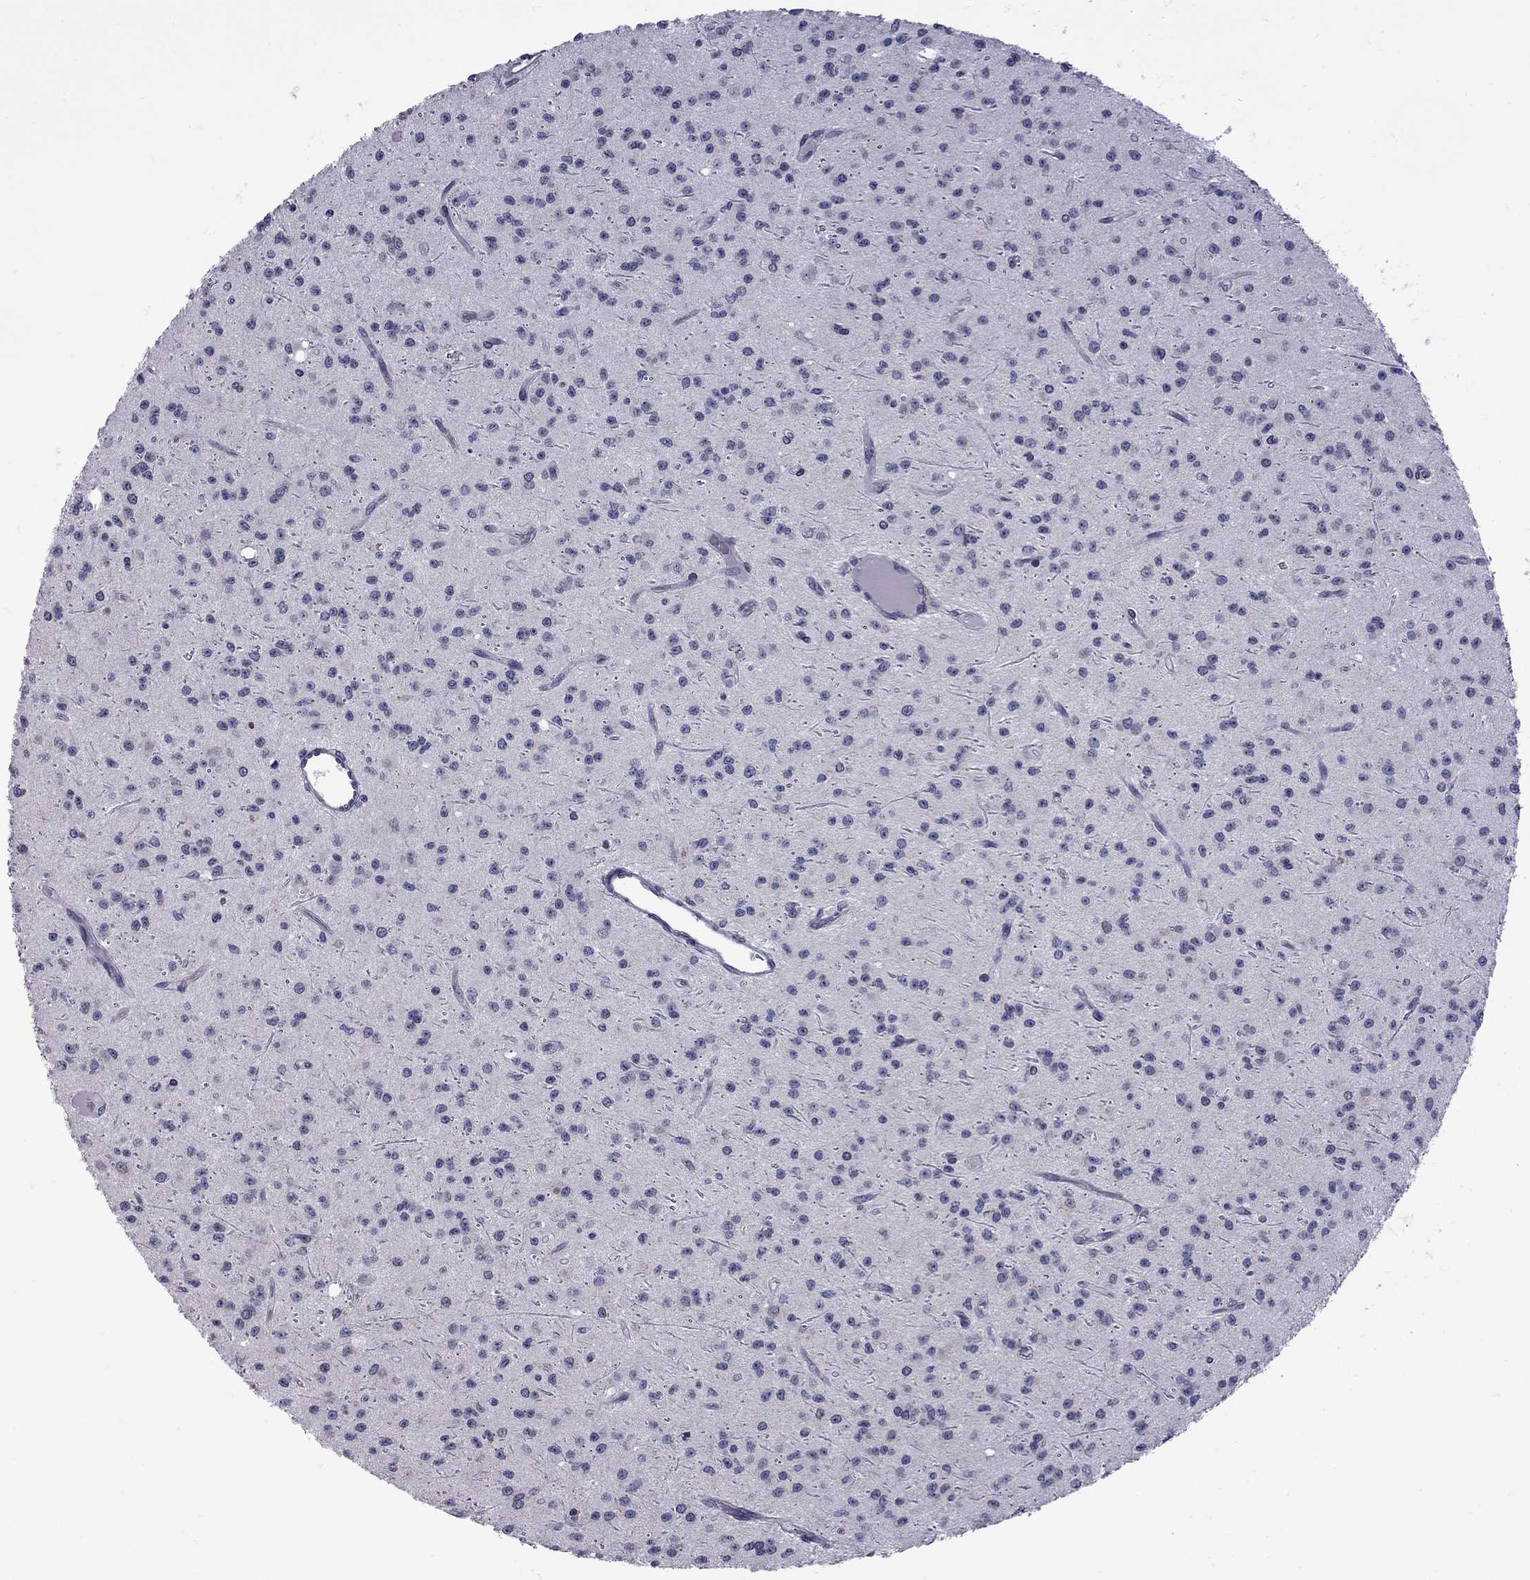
{"staining": {"intensity": "negative", "quantity": "none", "location": "none"}, "tissue": "glioma", "cell_type": "Tumor cells", "image_type": "cancer", "snomed": [{"axis": "morphology", "description": "Glioma, malignant, Low grade"}, {"axis": "topography", "description": "Brain"}], "caption": "Tumor cells show no significant expression in malignant low-grade glioma. (DAB IHC, high magnification).", "gene": "CLTCL1", "patient": {"sex": "male", "age": 27}}